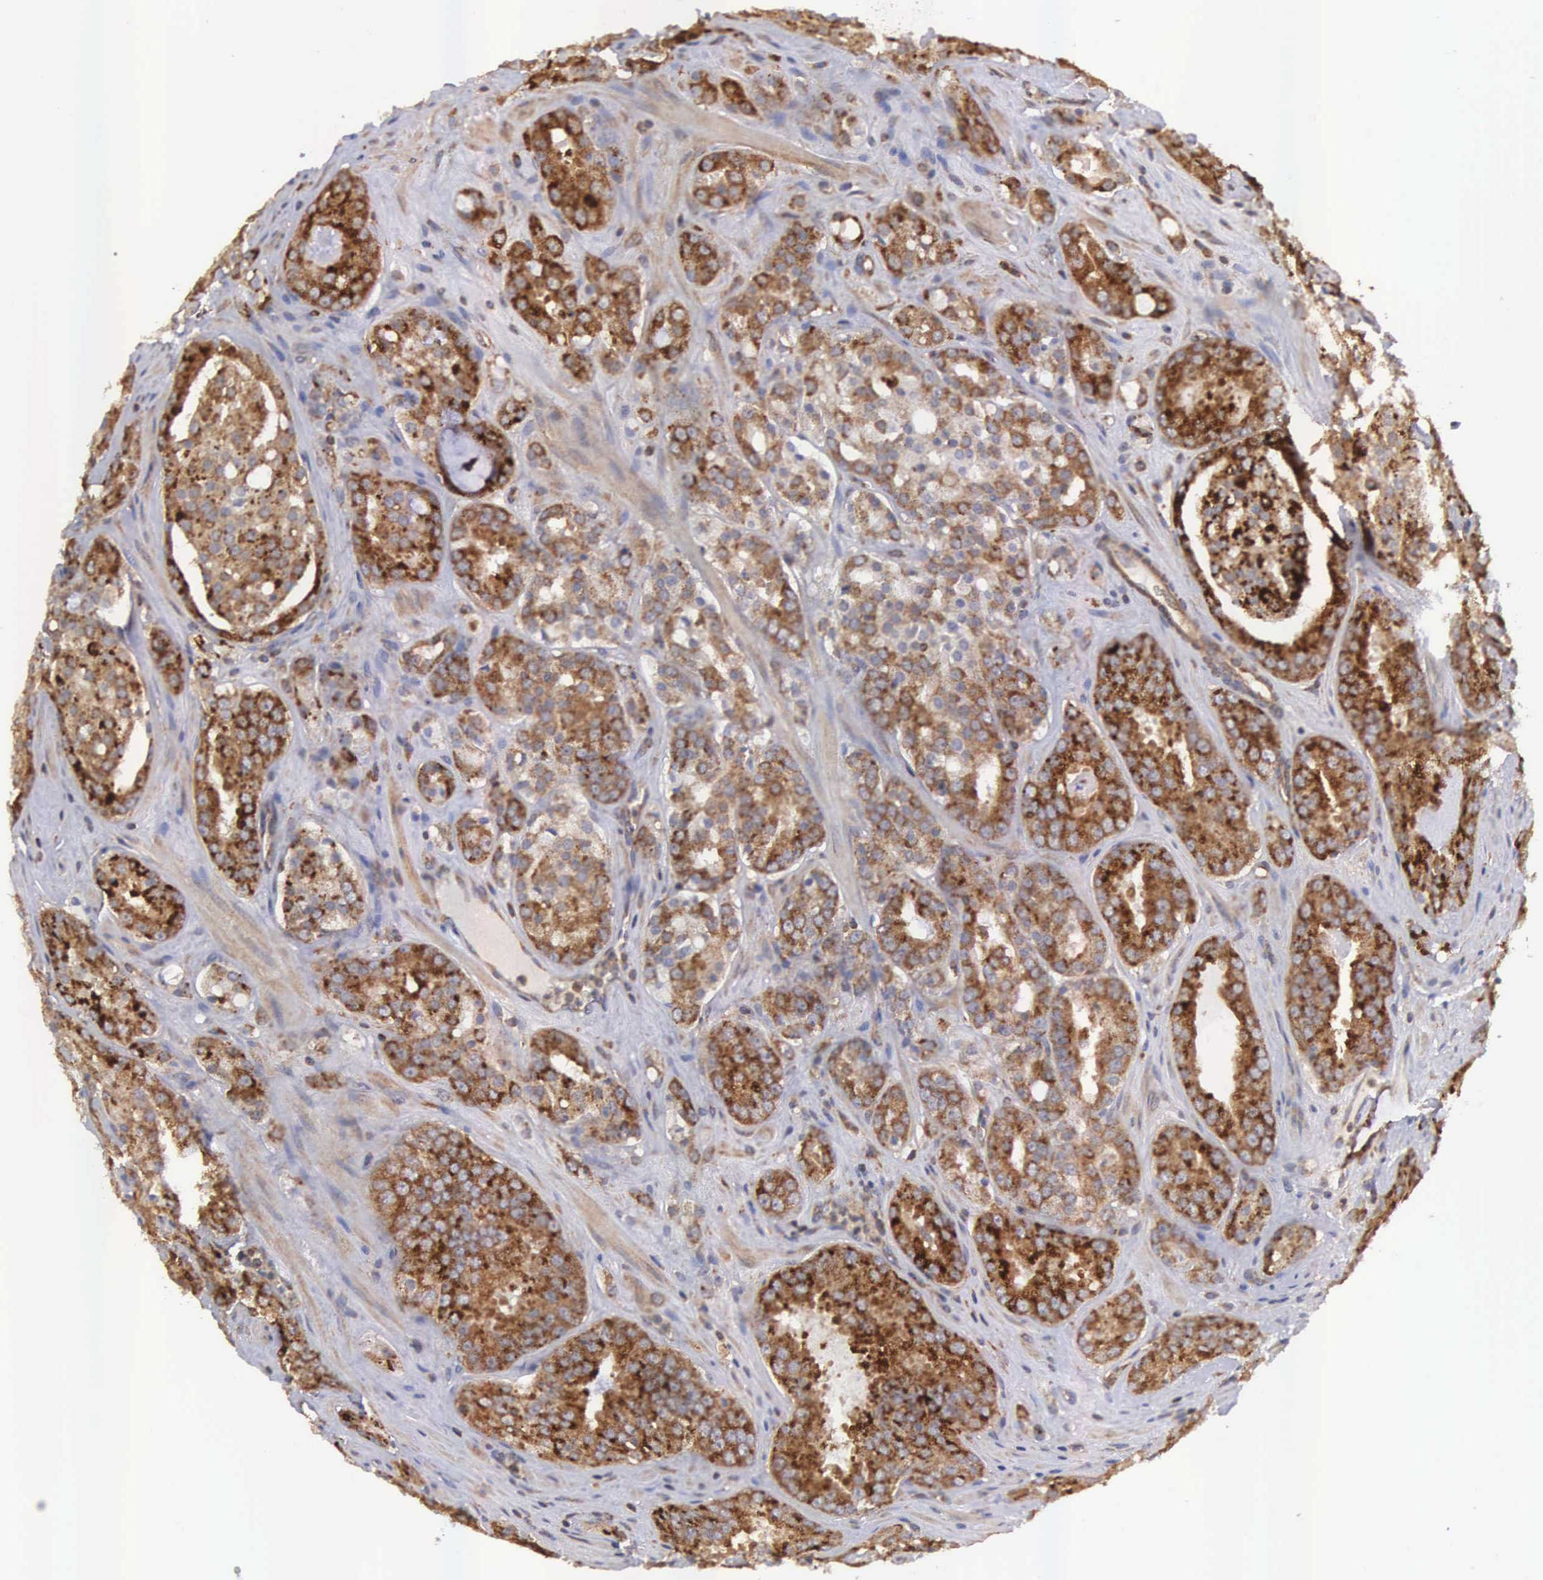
{"staining": {"intensity": "moderate", "quantity": ">75%", "location": "cytoplasmic/membranous"}, "tissue": "prostate cancer", "cell_type": "Tumor cells", "image_type": "cancer", "snomed": [{"axis": "morphology", "description": "Adenocarcinoma, Medium grade"}, {"axis": "topography", "description": "Prostate"}], "caption": "Immunohistochemistry photomicrograph of medium-grade adenocarcinoma (prostate) stained for a protein (brown), which shows medium levels of moderate cytoplasmic/membranous staining in approximately >75% of tumor cells.", "gene": "DHRS1", "patient": {"sex": "male", "age": 60}}